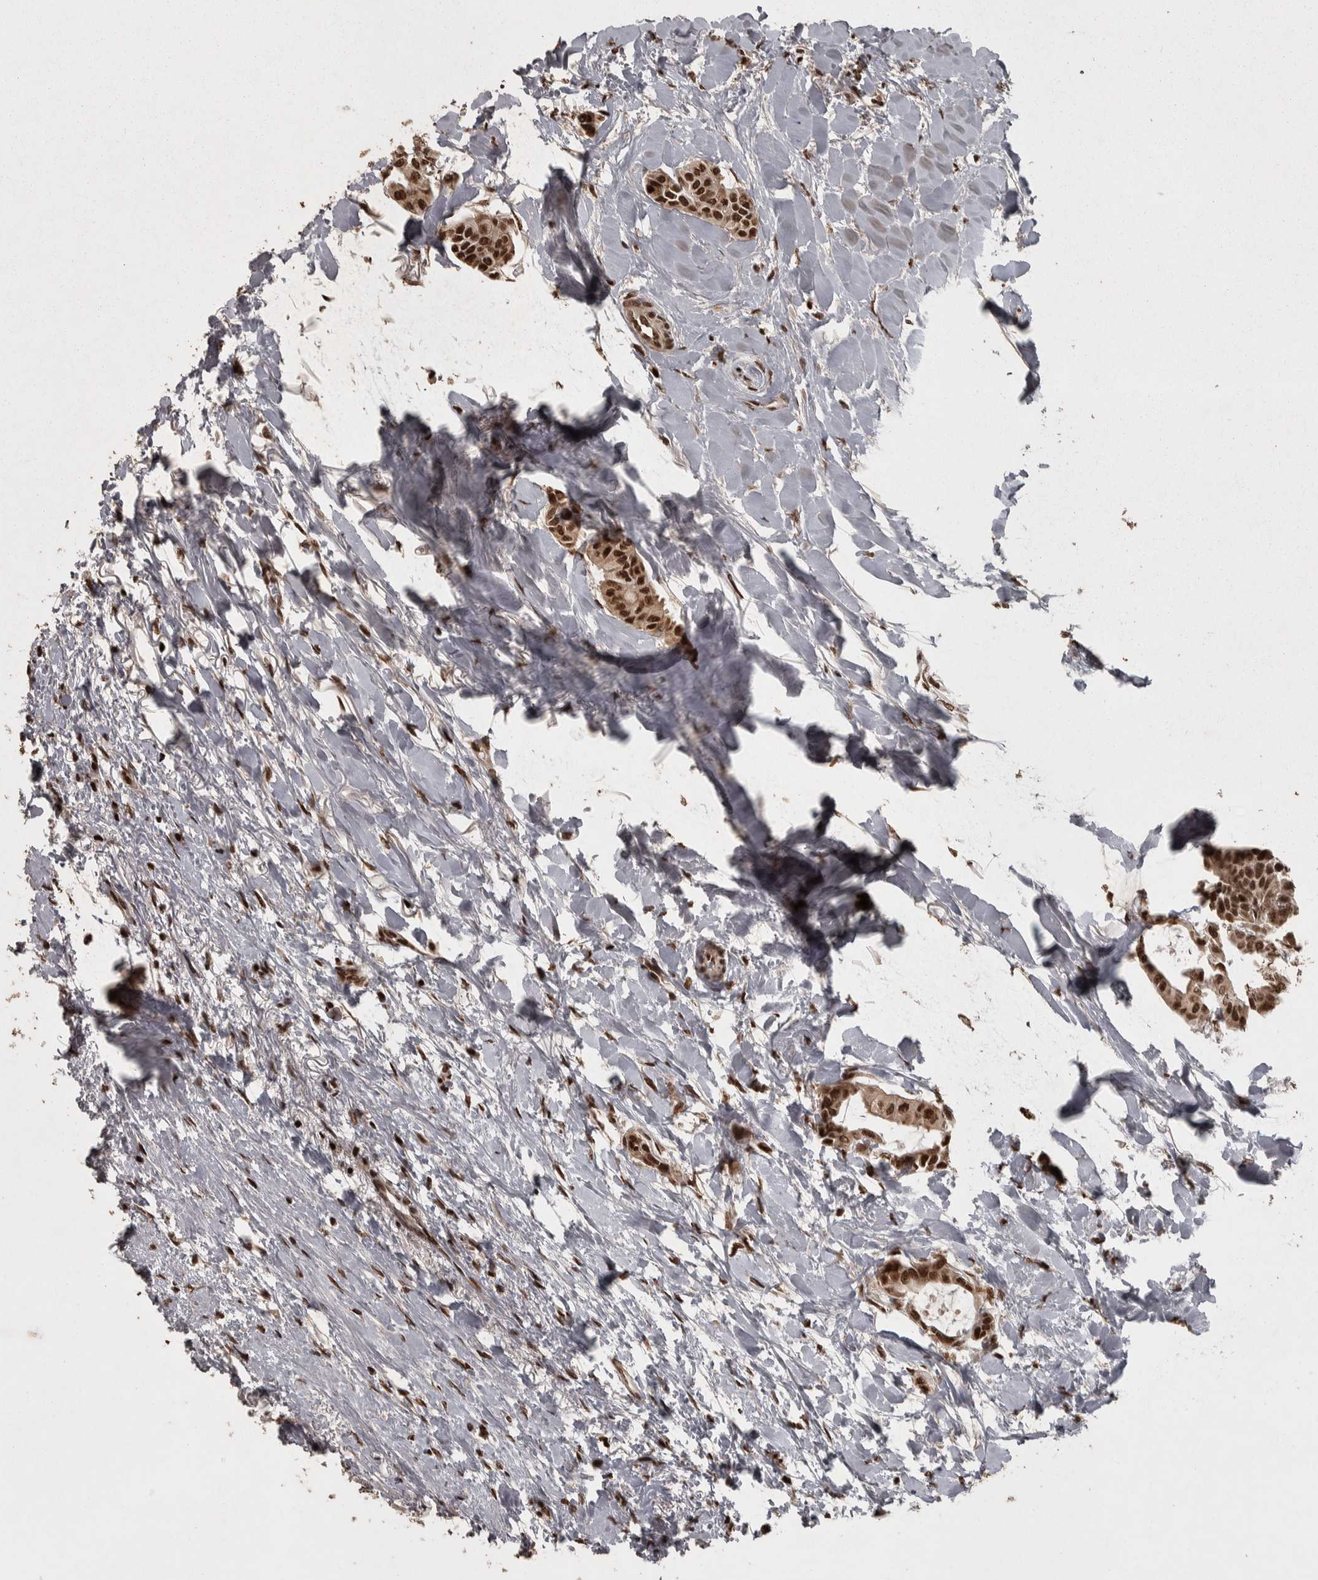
{"staining": {"intensity": "strong", "quantity": ">75%", "location": "nuclear"}, "tissue": "head and neck cancer", "cell_type": "Tumor cells", "image_type": "cancer", "snomed": [{"axis": "morphology", "description": "Adenocarcinoma, NOS"}, {"axis": "topography", "description": "Salivary gland"}, {"axis": "topography", "description": "Head-Neck"}], "caption": "A histopathology image of head and neck adenocarcinoma stained for a protein shows strong nuclear brown staining in tumor cells.", "gene": "ZFHX4", "patient": {"sex": "female", "age": 59}}